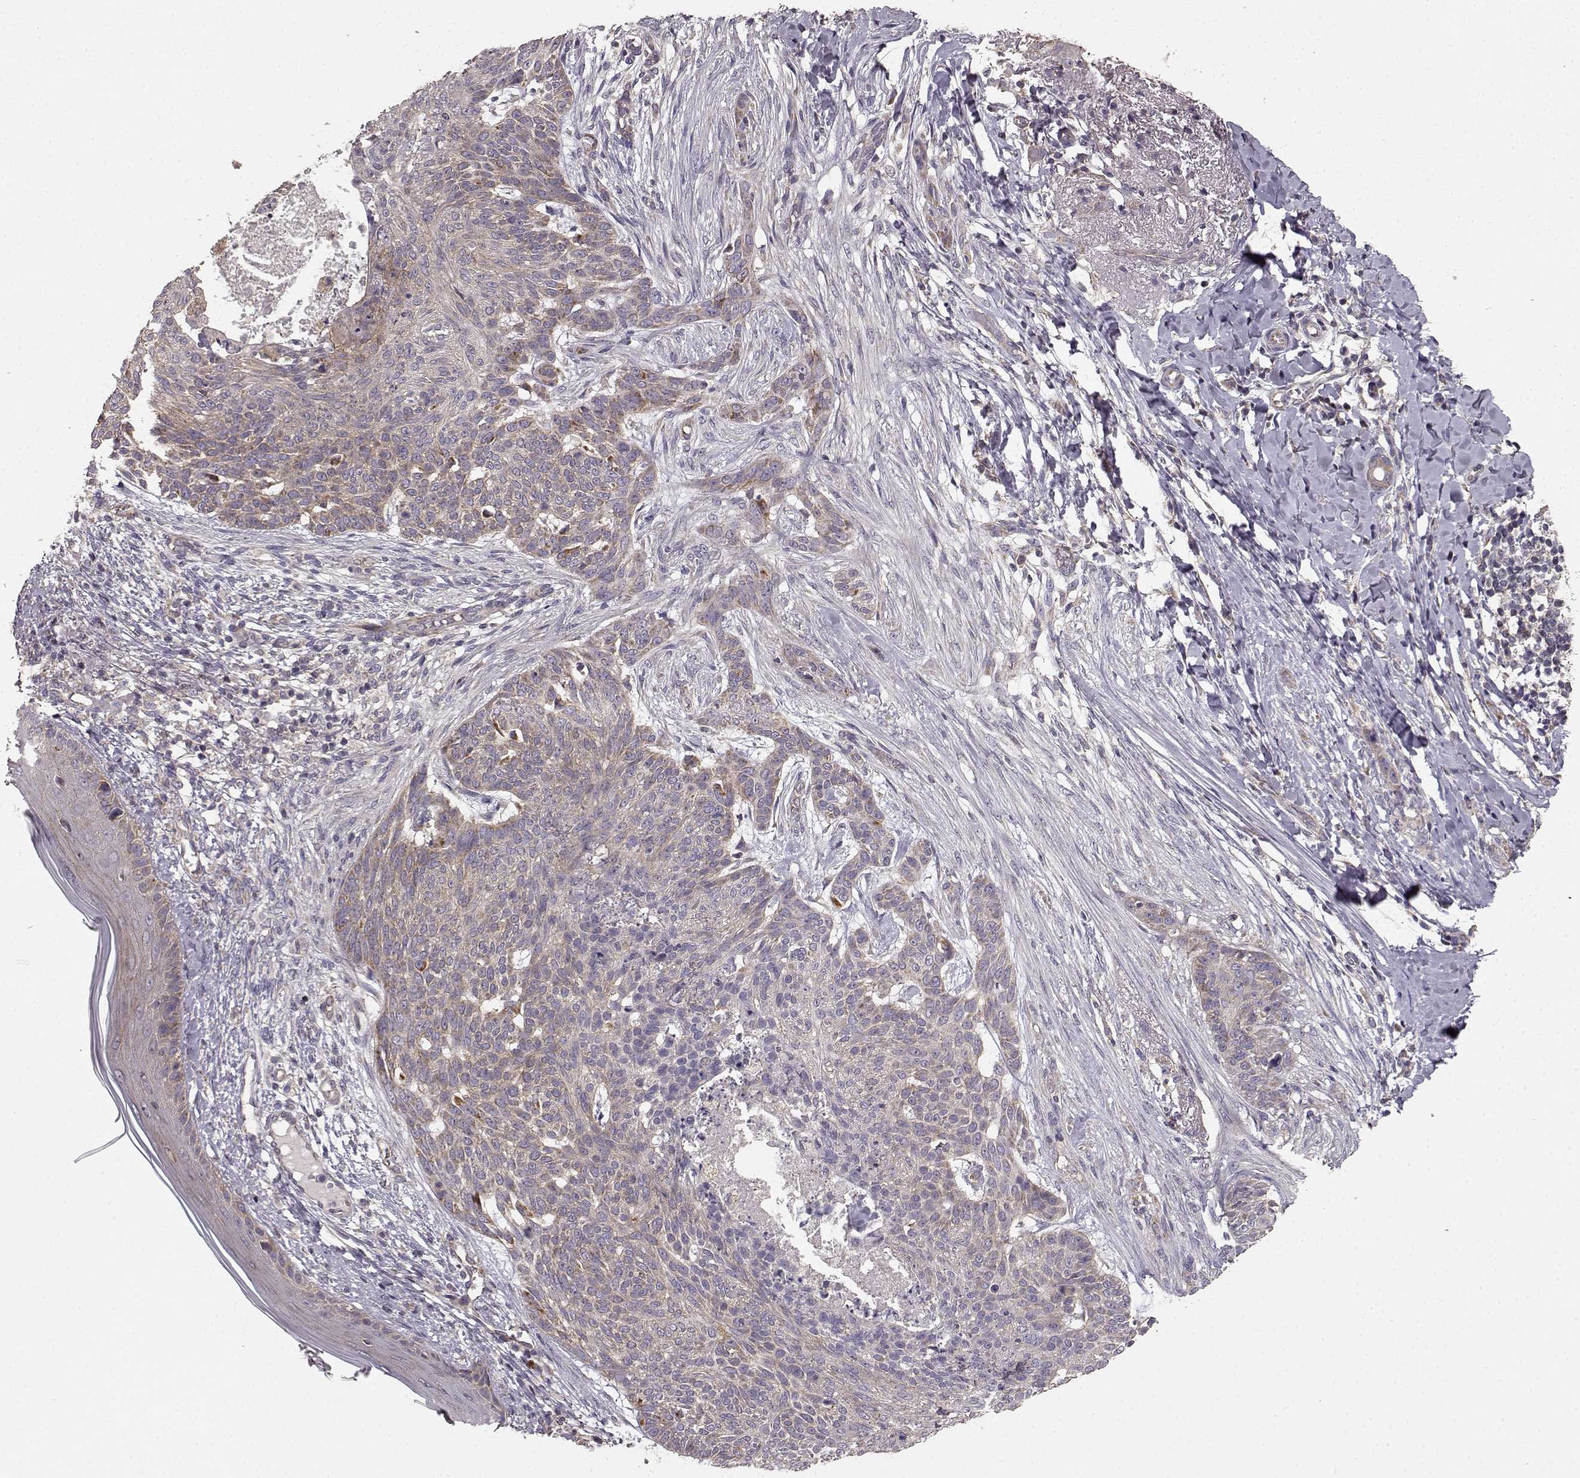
{"staining": {"intensity": "weak", "quantity": ">75%", "location": "cytoplasmic/membranous"}, "tissue": "skin cancer", "cell_type": "Tumor cells", "image_type": "cancer", "snomed": [{"axis": "morphology", "description": "Normal tissue, NOS"}, {"axis": "morphology", "description": "Basal cell carcinoma"}, {"axis": "topography", "description": "Skin"}], "caption": "Immunohistochemical staining of human basal cell carcinoma (skin) demonstrates weak cytoplasmic/membranous protein positivity in approximately >75% of tumor cells.", "gene": "ERBB3", "patient": {"sex": "male", "age": 84}}